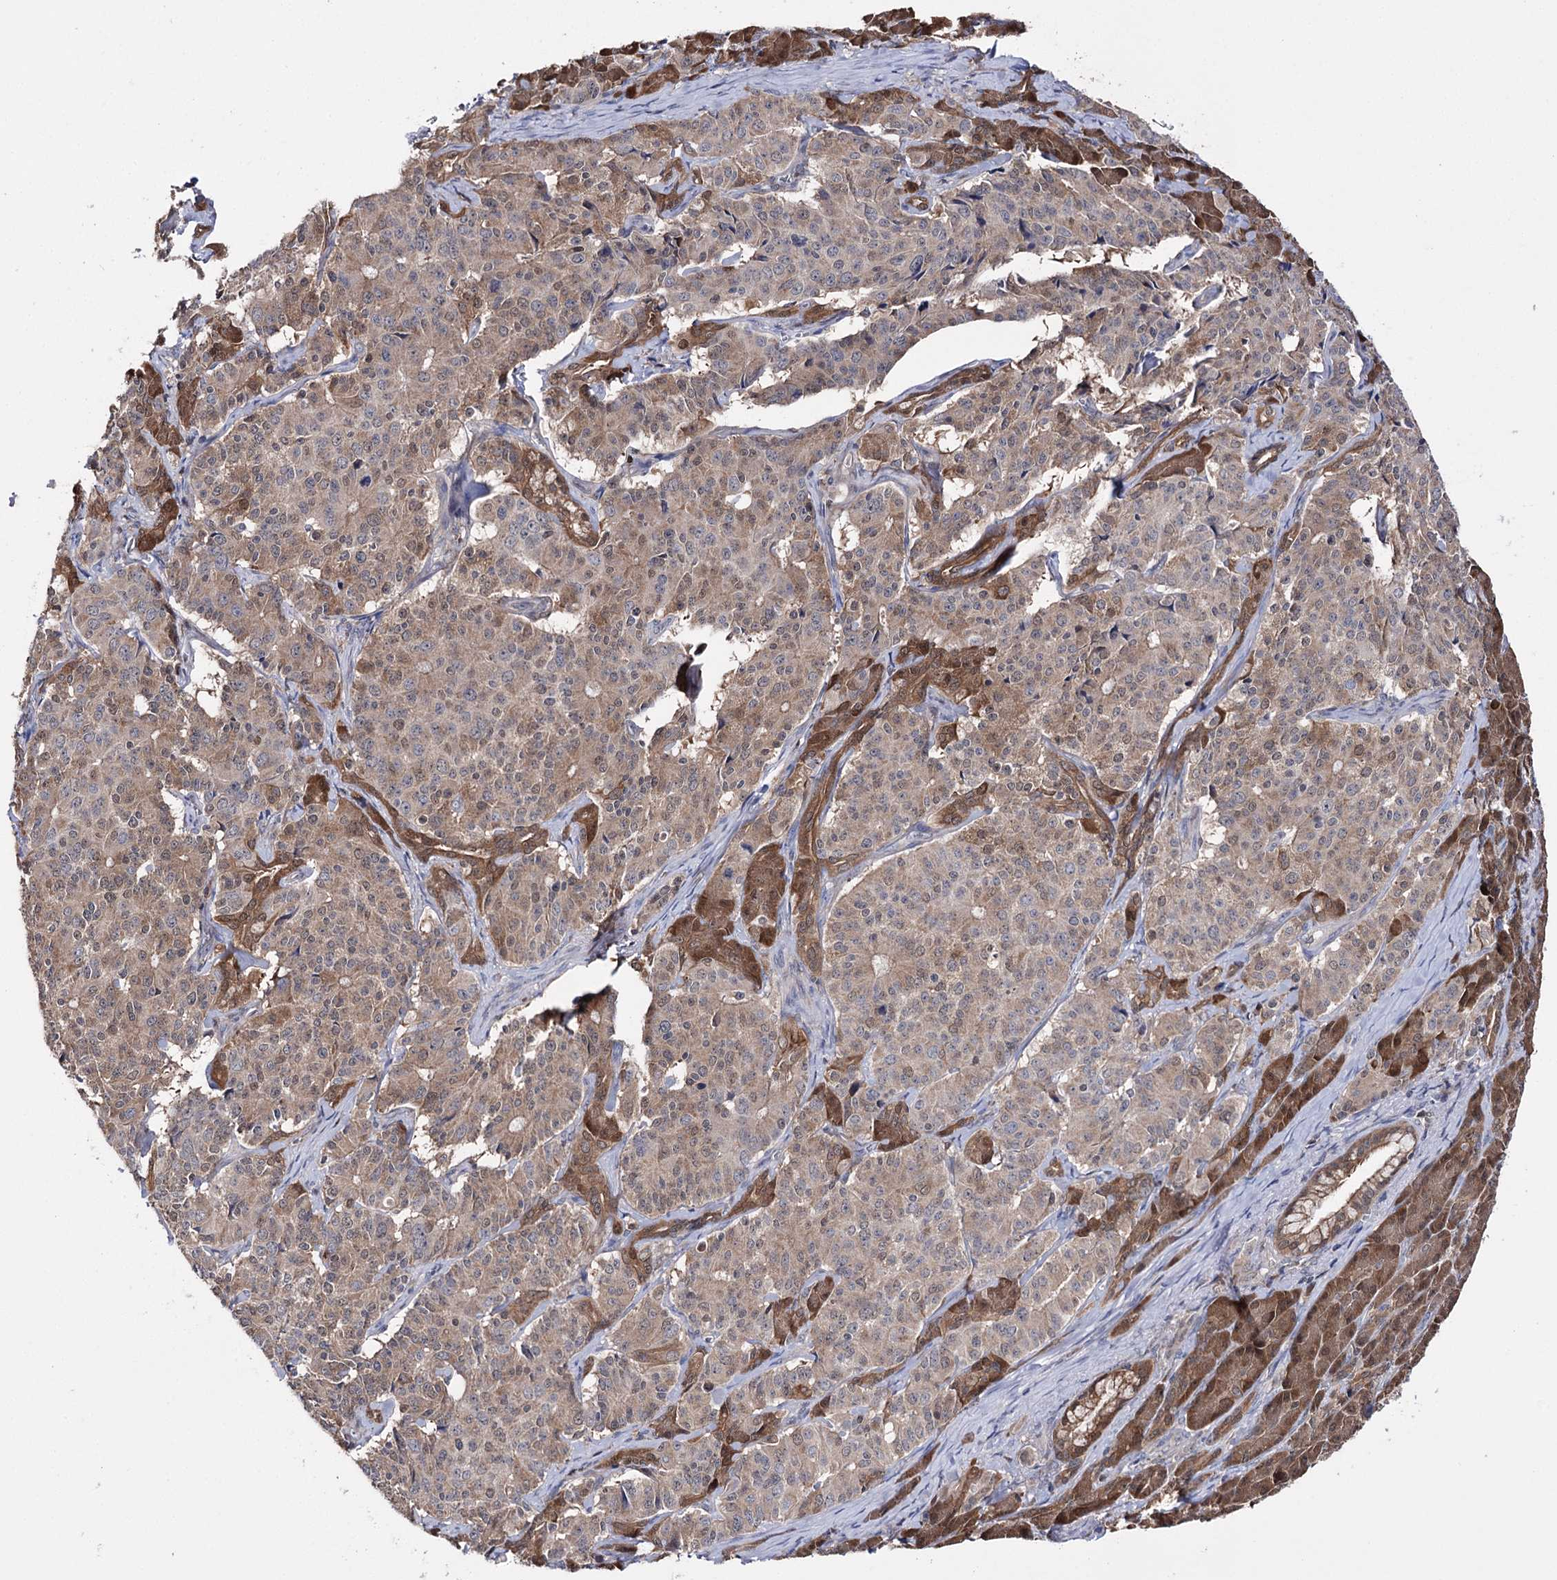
{"staining": {"intensity": "moderate", "quantity": ">75%", "location": "cytoplasmic/membranous"}, "tissue": "pancreatic cancer", "cell_type": "Tumor cells", "image_type": "cancer", "snomed": [{"axis": "morphology", "description": "Adenocarcinoma, NOS"}, {"axis": "topography", "description": "Pancreas"}], "caption": "Human adenocarcinoma (pancreatic) stained with a protein marker displays moderate staining in tumor cells.", "gene": "PTER", "patient": {"sex": "female", "age": 74}}